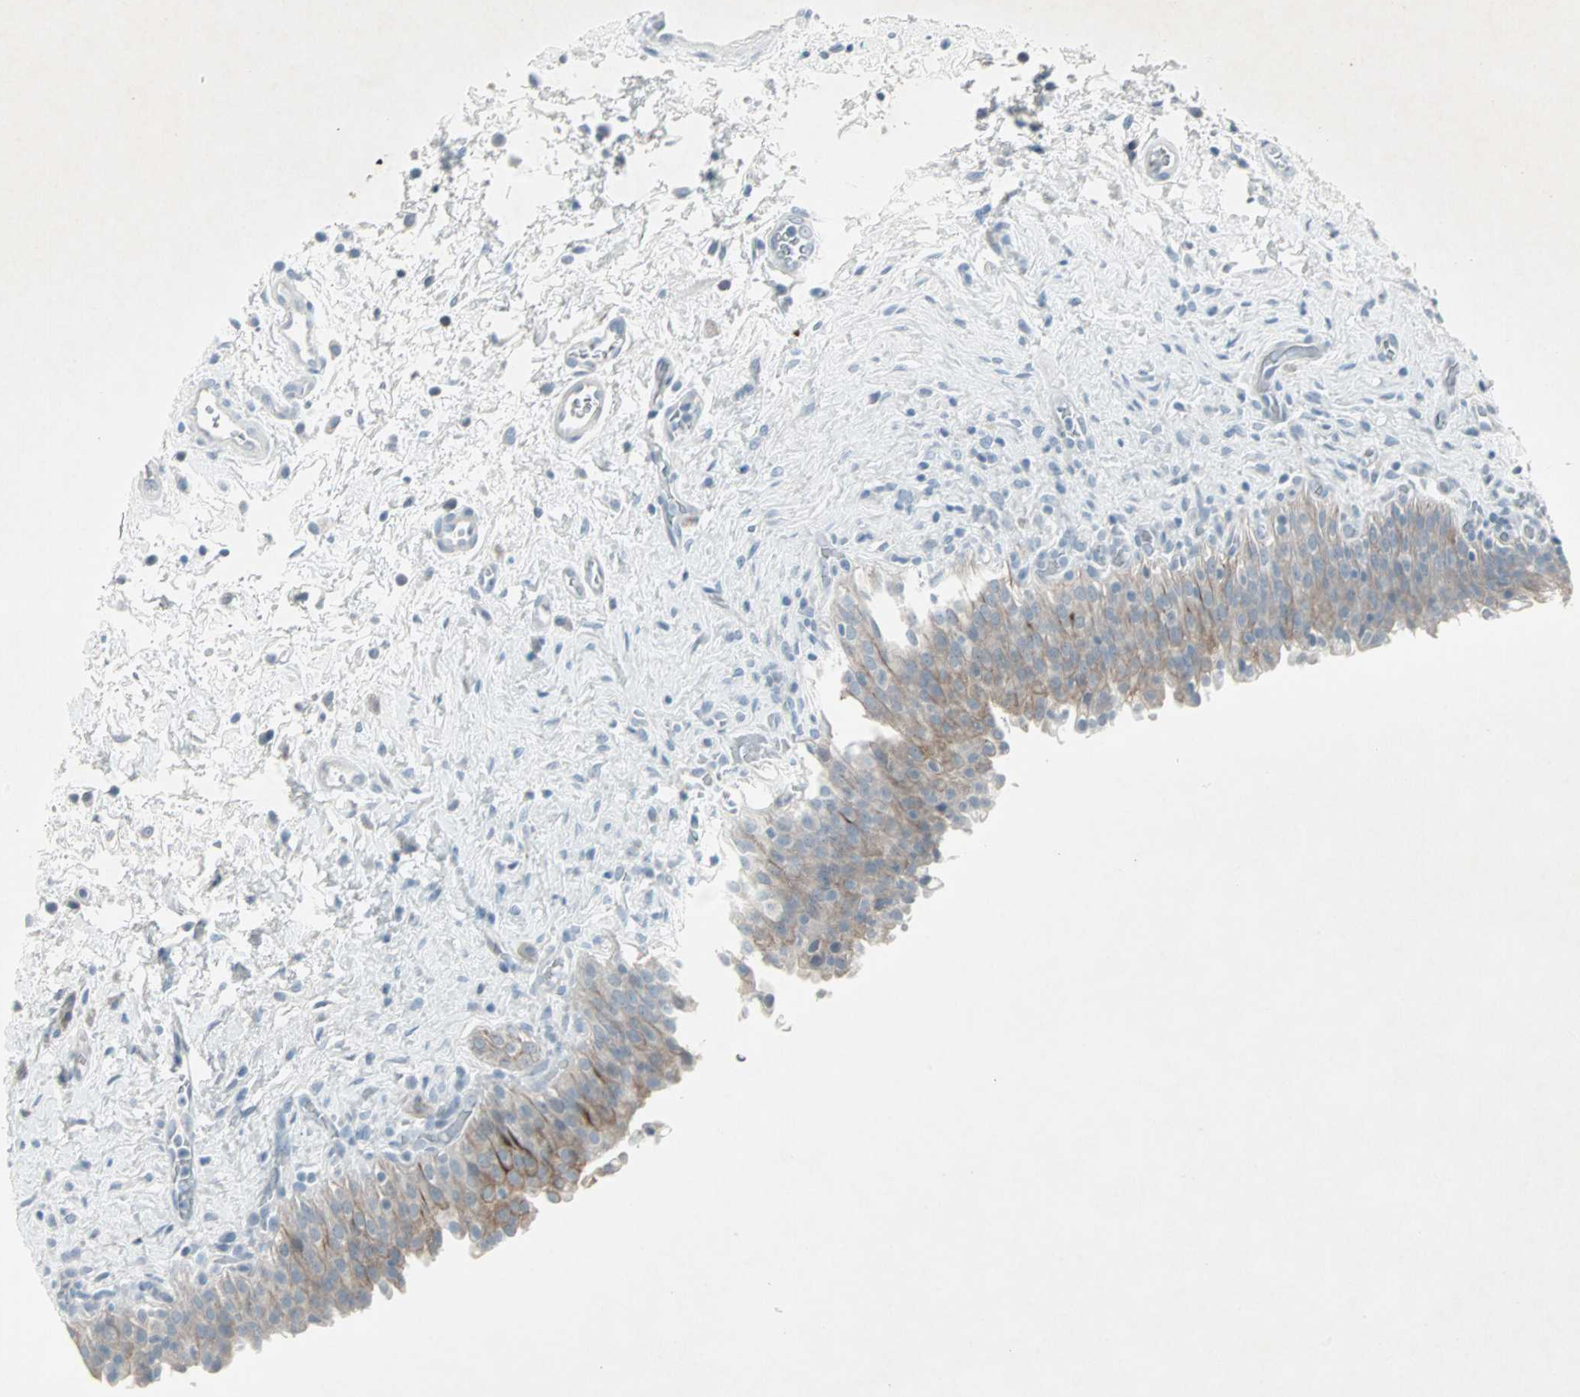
{"staining": {"intensity": "moderate", "quantity": ">75%", "location": "cytoplasmic/membranous"}, "tissue": "urinary bladder", "cell_type": "Urothelial cells", "image_type": "normal", "snomed": [{"axis": "morphology", "description": "Normal tissue, NOS"}, {"axis": "topography", "description": "Urinary bladder"}], "caption": "Immunohistochemistry of normal urinary bladder reveals medium levels of moderate cytoplasmic/membranous positivity in about >75% of urothelial cells. (brown staining indicates protein expression, while blue staining denotes nuclei).", "gene": "LANCL3", "patient": {"sex": "male", "age": 51}}